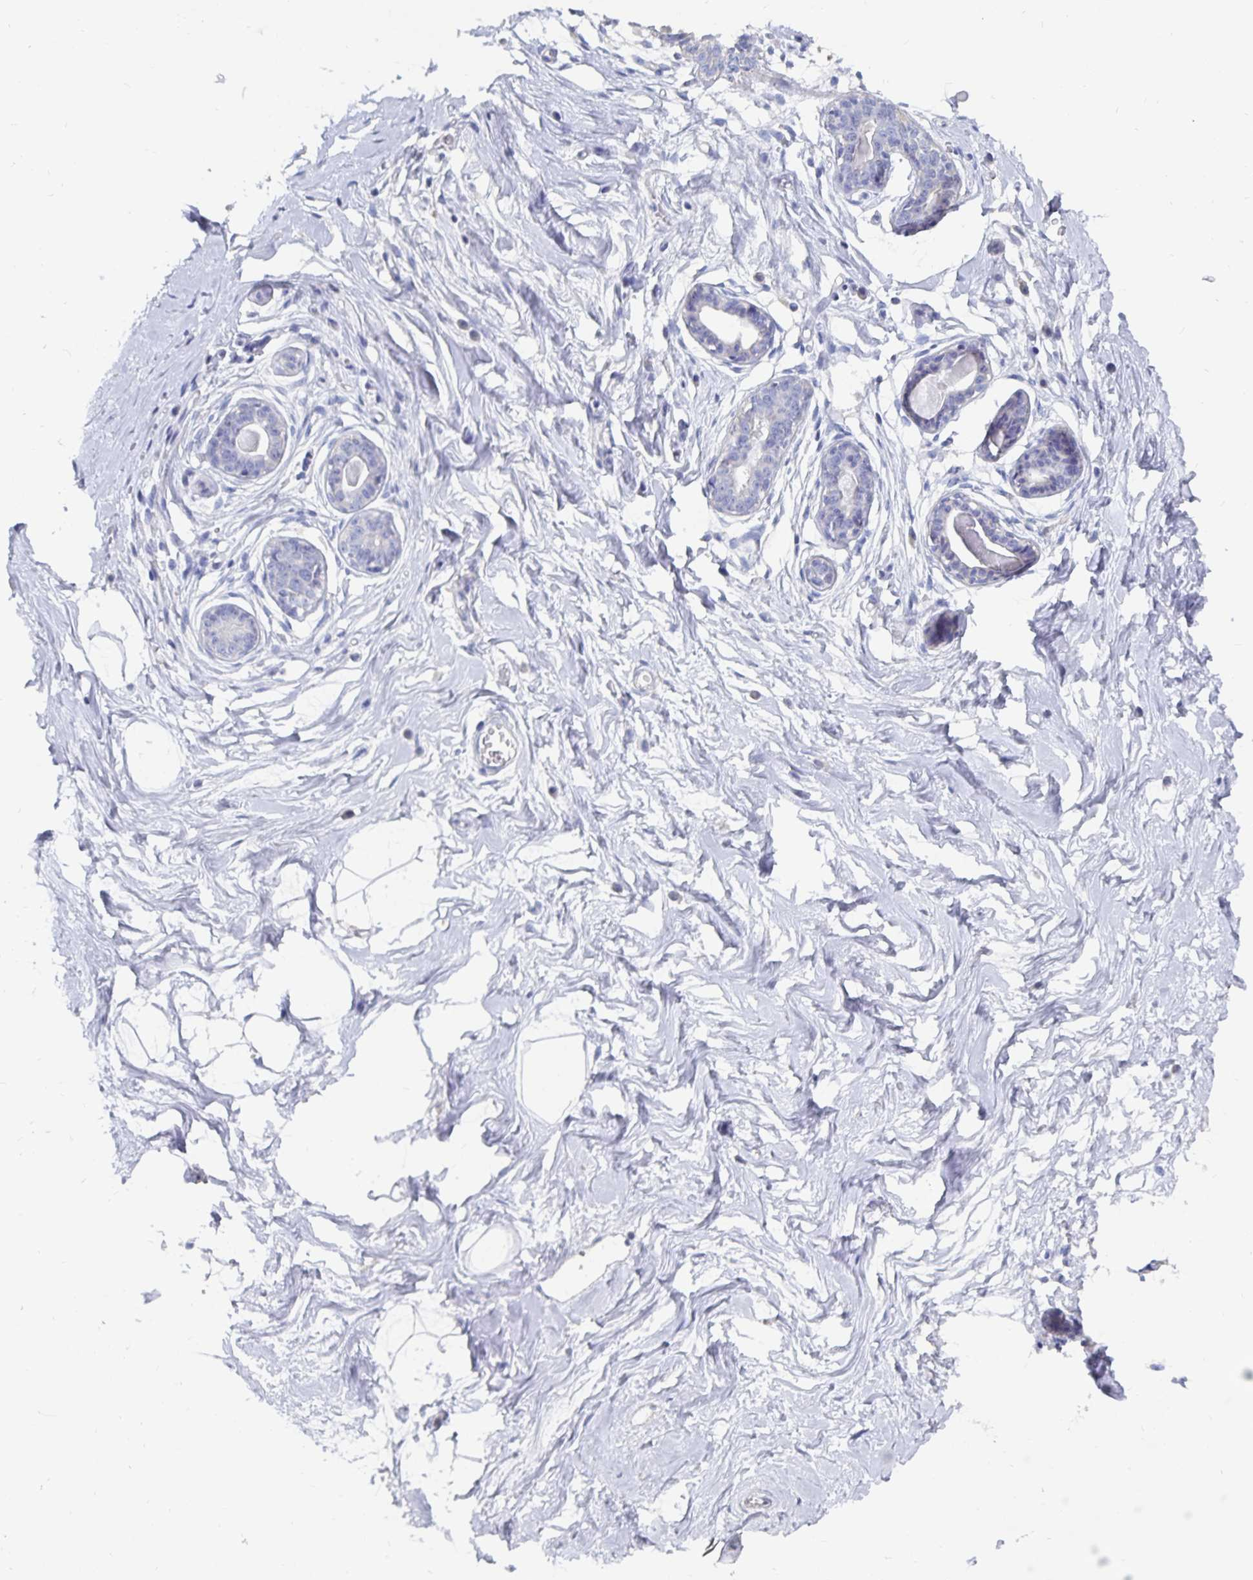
{"staining": {"intensity": "negative", "quantity": "none", "location": "none"}, "tissue": "breast", "cell_type": "Adipocytes", "image_type": "normal", "snomed": [{"axis": "morphology", "description": "Normal tissue, NOS"}, {"axis": "topography", "description": "Breast"}], "caption": "IHC histopathology image of benign breast: breast stained with DAB displays no significant protein staining in adipocytes. (Stains: DAB (3,3'-diaminobenzidine) IHC with hematoxylin counter stain, Microscopy: brightfield microscopy at high magnification).", "gene": "CFAP69", "patient": {"sex": "female", "age": 45}}